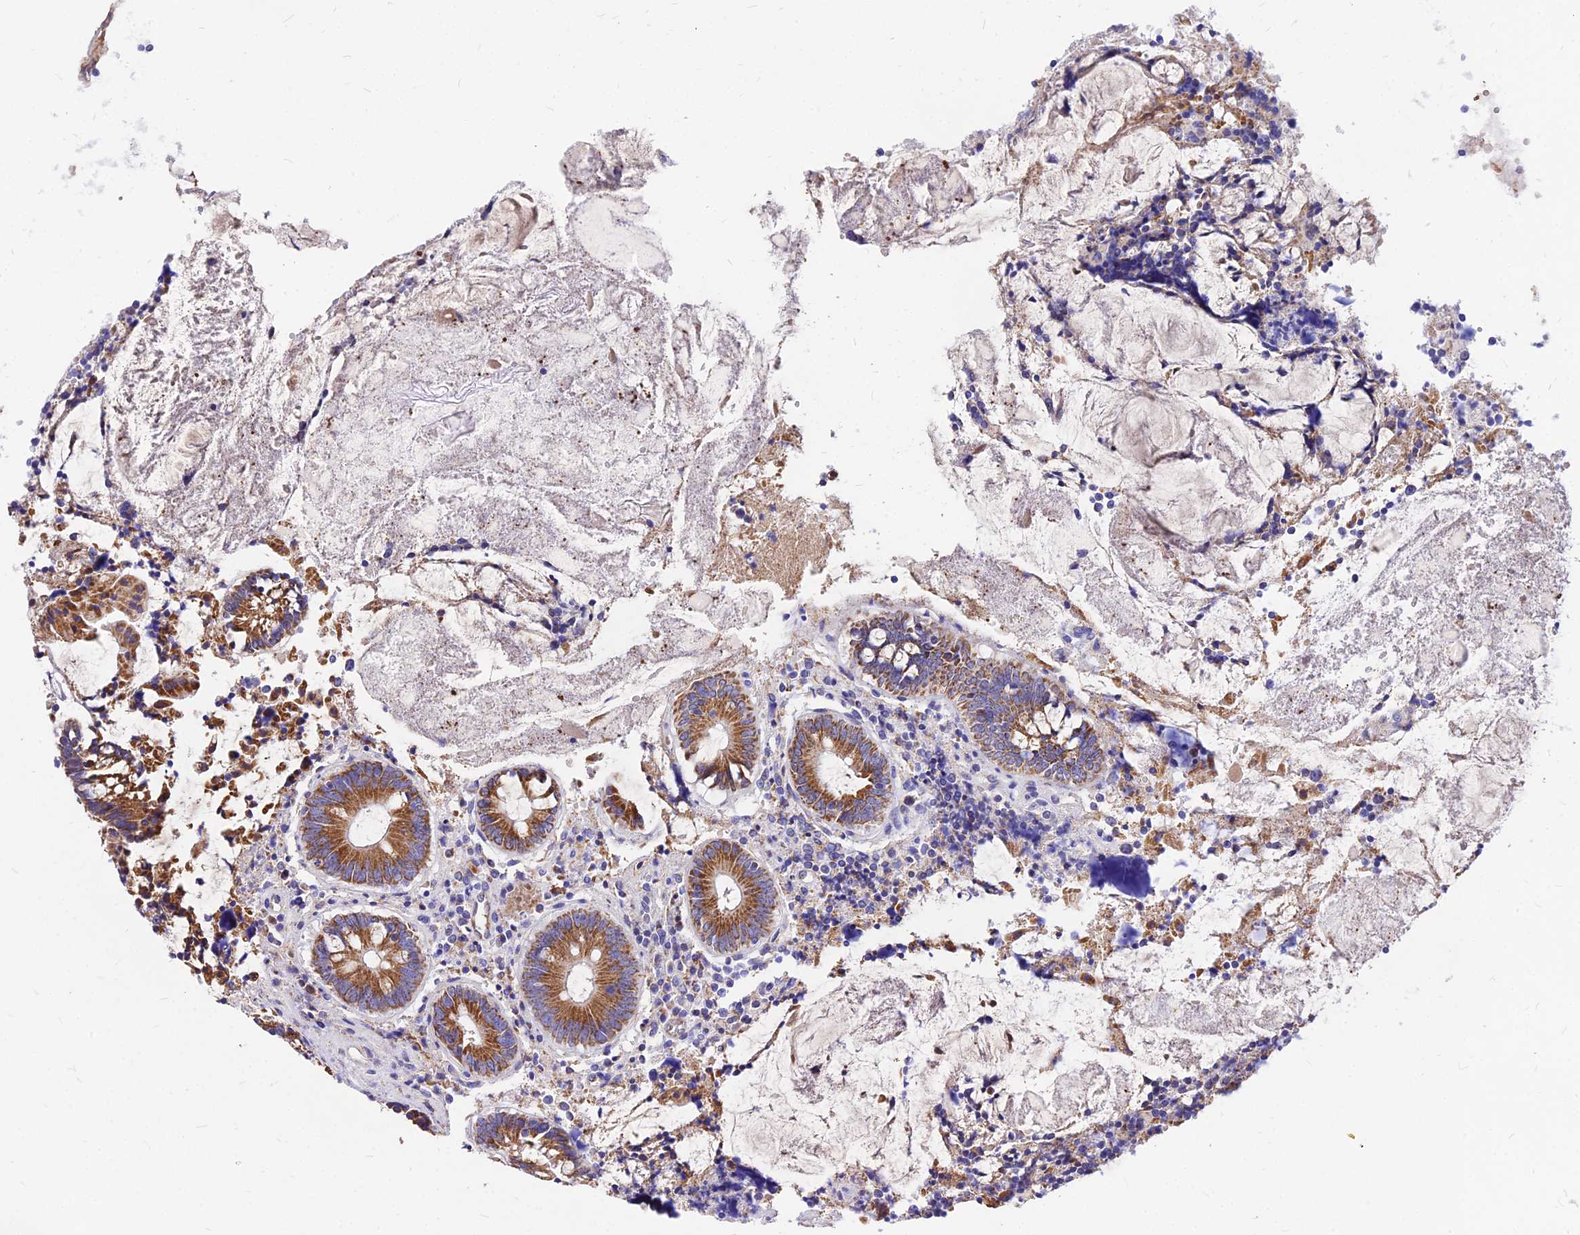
{"staining": {"intensity": "moderate", "quantity": ">75%", "location": "cytoplasmic/membranous"}, "tissue": "appendix", "cell_type": "Glandular cells", "image_type": "normal", "snomed": [{"axis": "morphology", "description": "Normal tissue, NOS"}, {"axis": "topography", "description": "Appendix"}], "caption": "Glandular cells demonstrate moderate cytoplasmic/membranous positivity in about >75% of cells in benign appendix.", "gene": "MRPL3", "patient": {"sex": "female", "age": 54}}